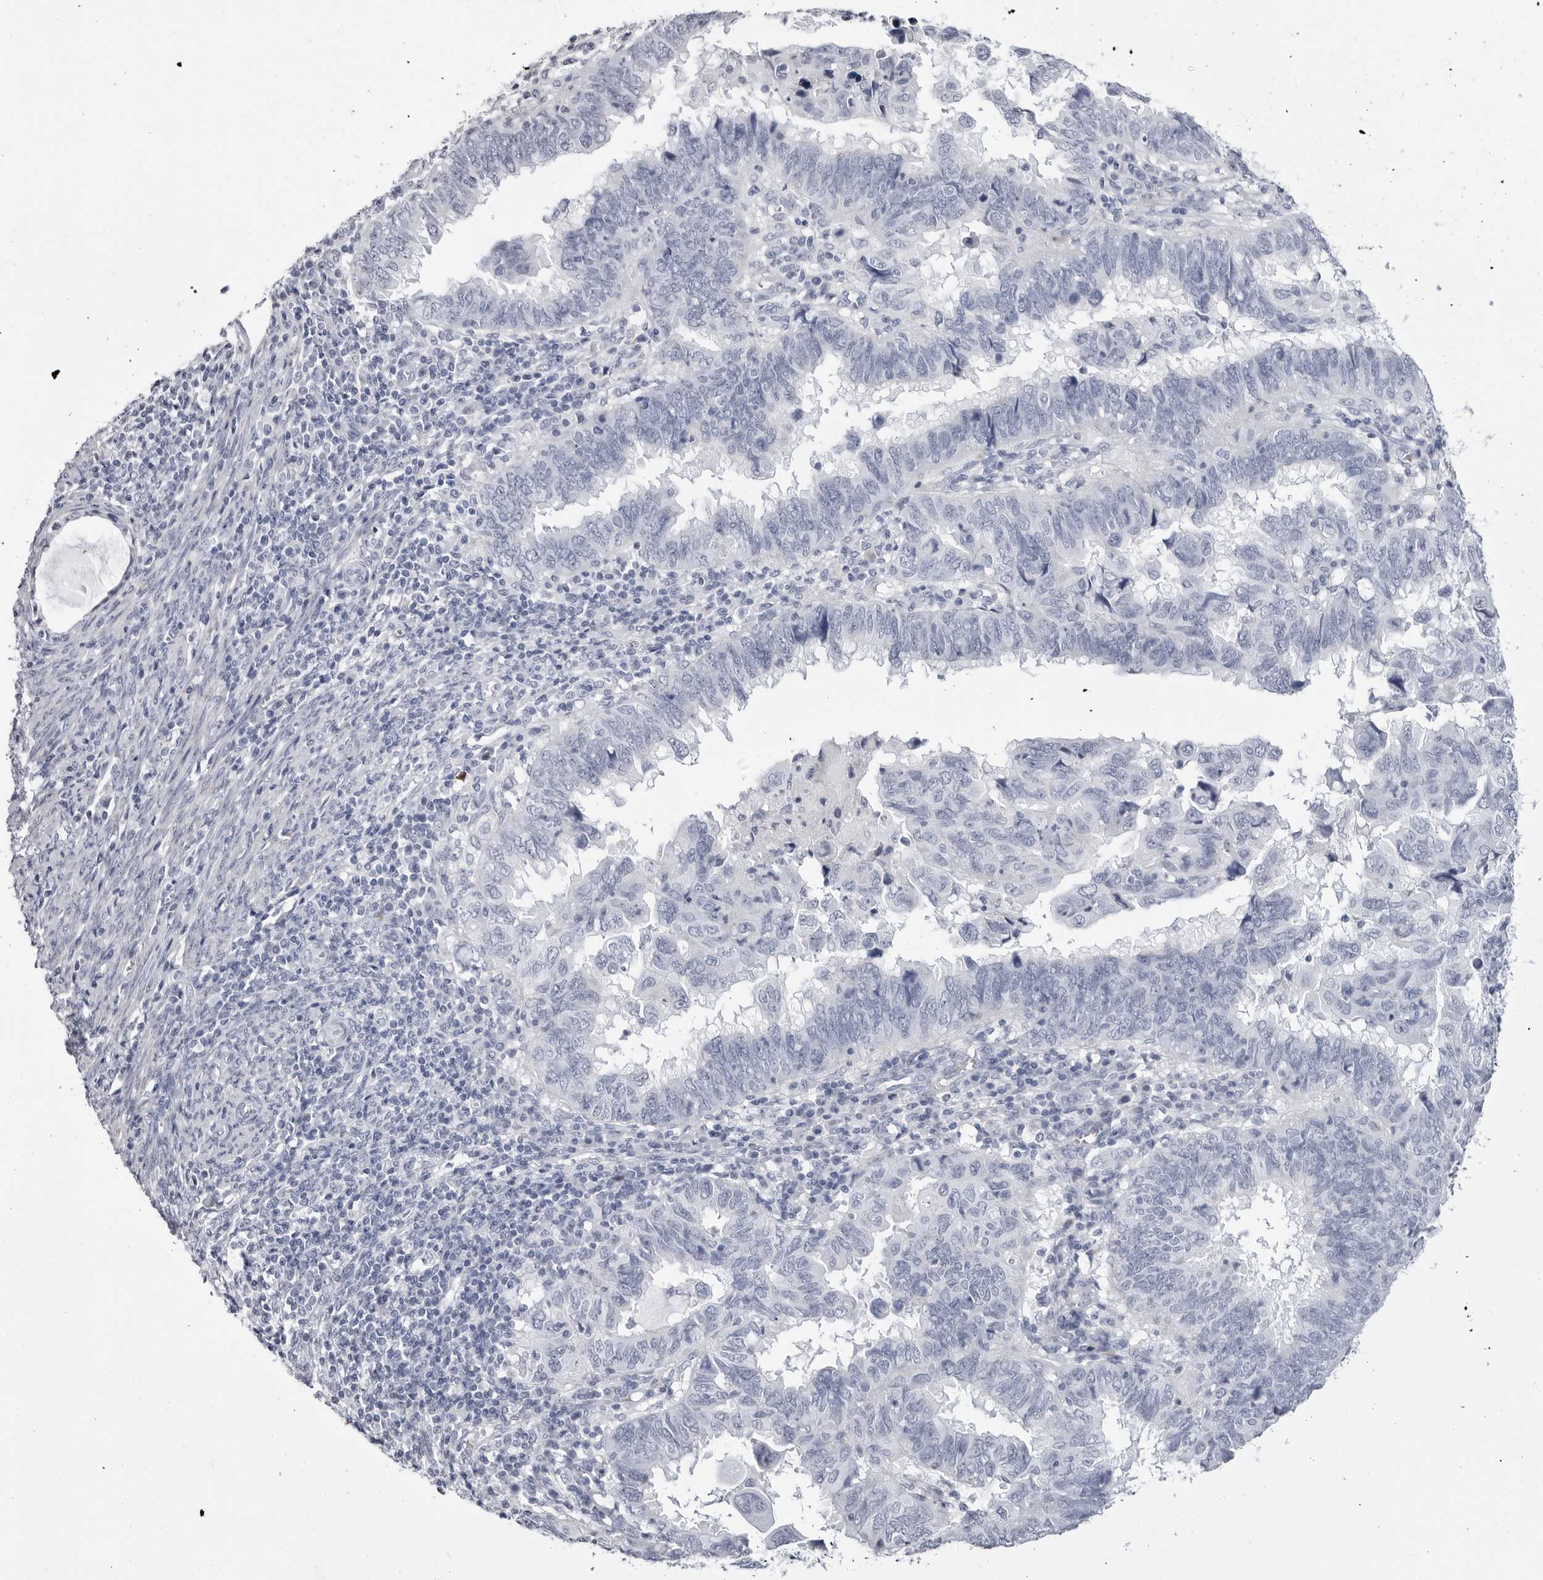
{"staining": {"intensity": "negative", "quantity": "none", "location": "none"}, "tissue": "endometrial cancer", "cell_type": "Tumor cells", "image_type": "cancer", "snomed": [{"axis": "morphology", "description": "Adenocarcinoma, NOS"}, {"axis": "topography", "description": "Uterus"}], "caption": "IHC histopathology image of endometrial adenocarcinoma stained for a protein (brown), which reveals no staining in tumor cells.", "gene": "ERICH3", "patient": {"sex": "female", "age": 77}}